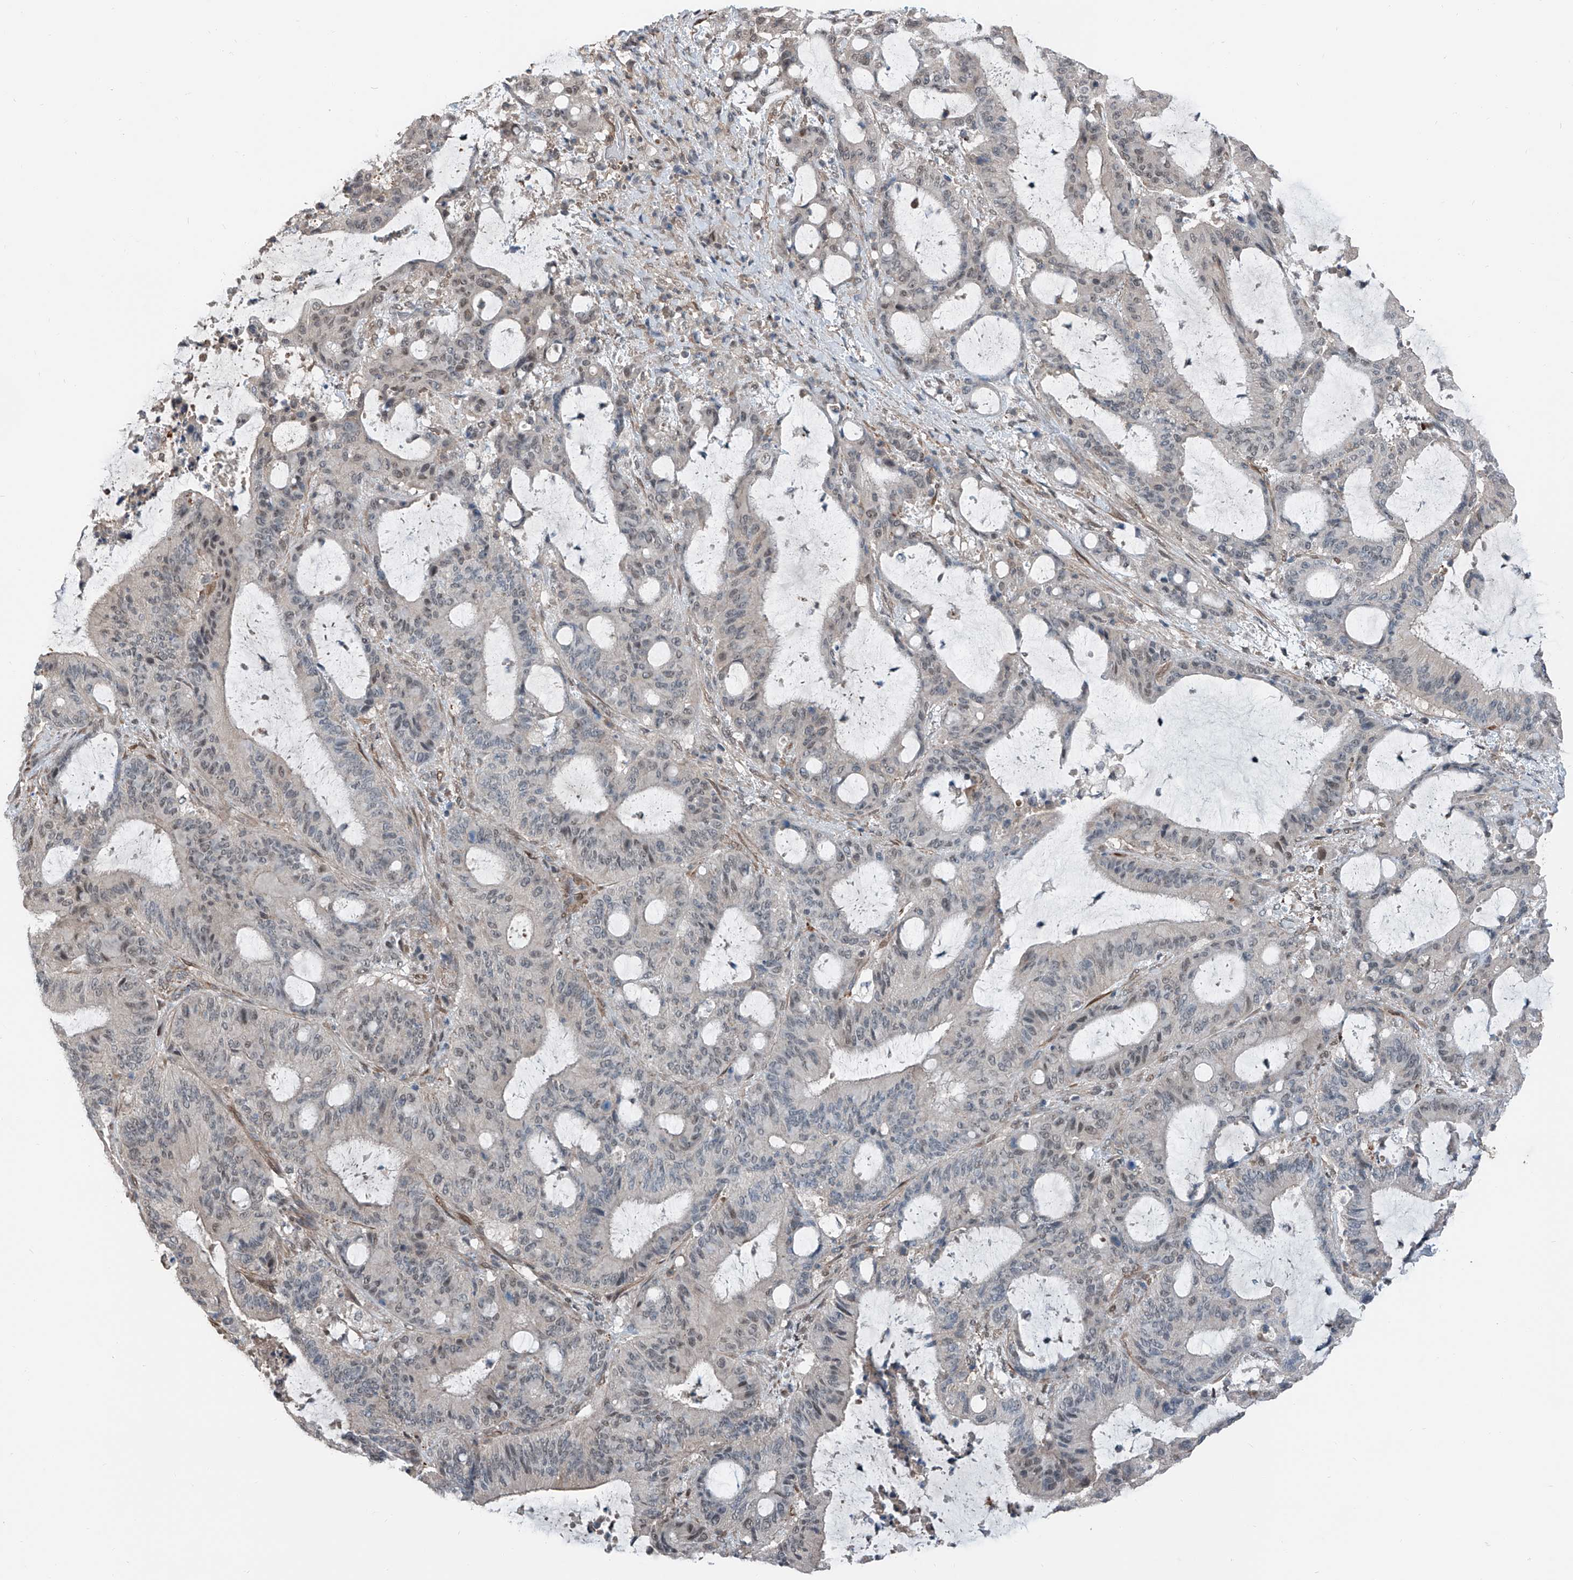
{"staining": {"intensity": "weak", "quantity": "<25%", "location": "nuclear"}, "tissue": "liver cancer", "cell_type": "Tumor cells", "image_type": "cancer", "snomed": [{"axis": "morphology", "description": "Normal tissue, NOS"}, {"axis": "morphology", "description": "Cholangiocarcinoma"}, {"axis": "topography", "description": "Liver"}, {"axis": "topography", "description": "Peripheral nerve tissue"}], "caption": "This is an immunohistochemistry photomicrograph of human liver cancer. There is no expression in tumor cells.", "gene": "HSPA6", "patient": {"sex": "female", "age": 73}}